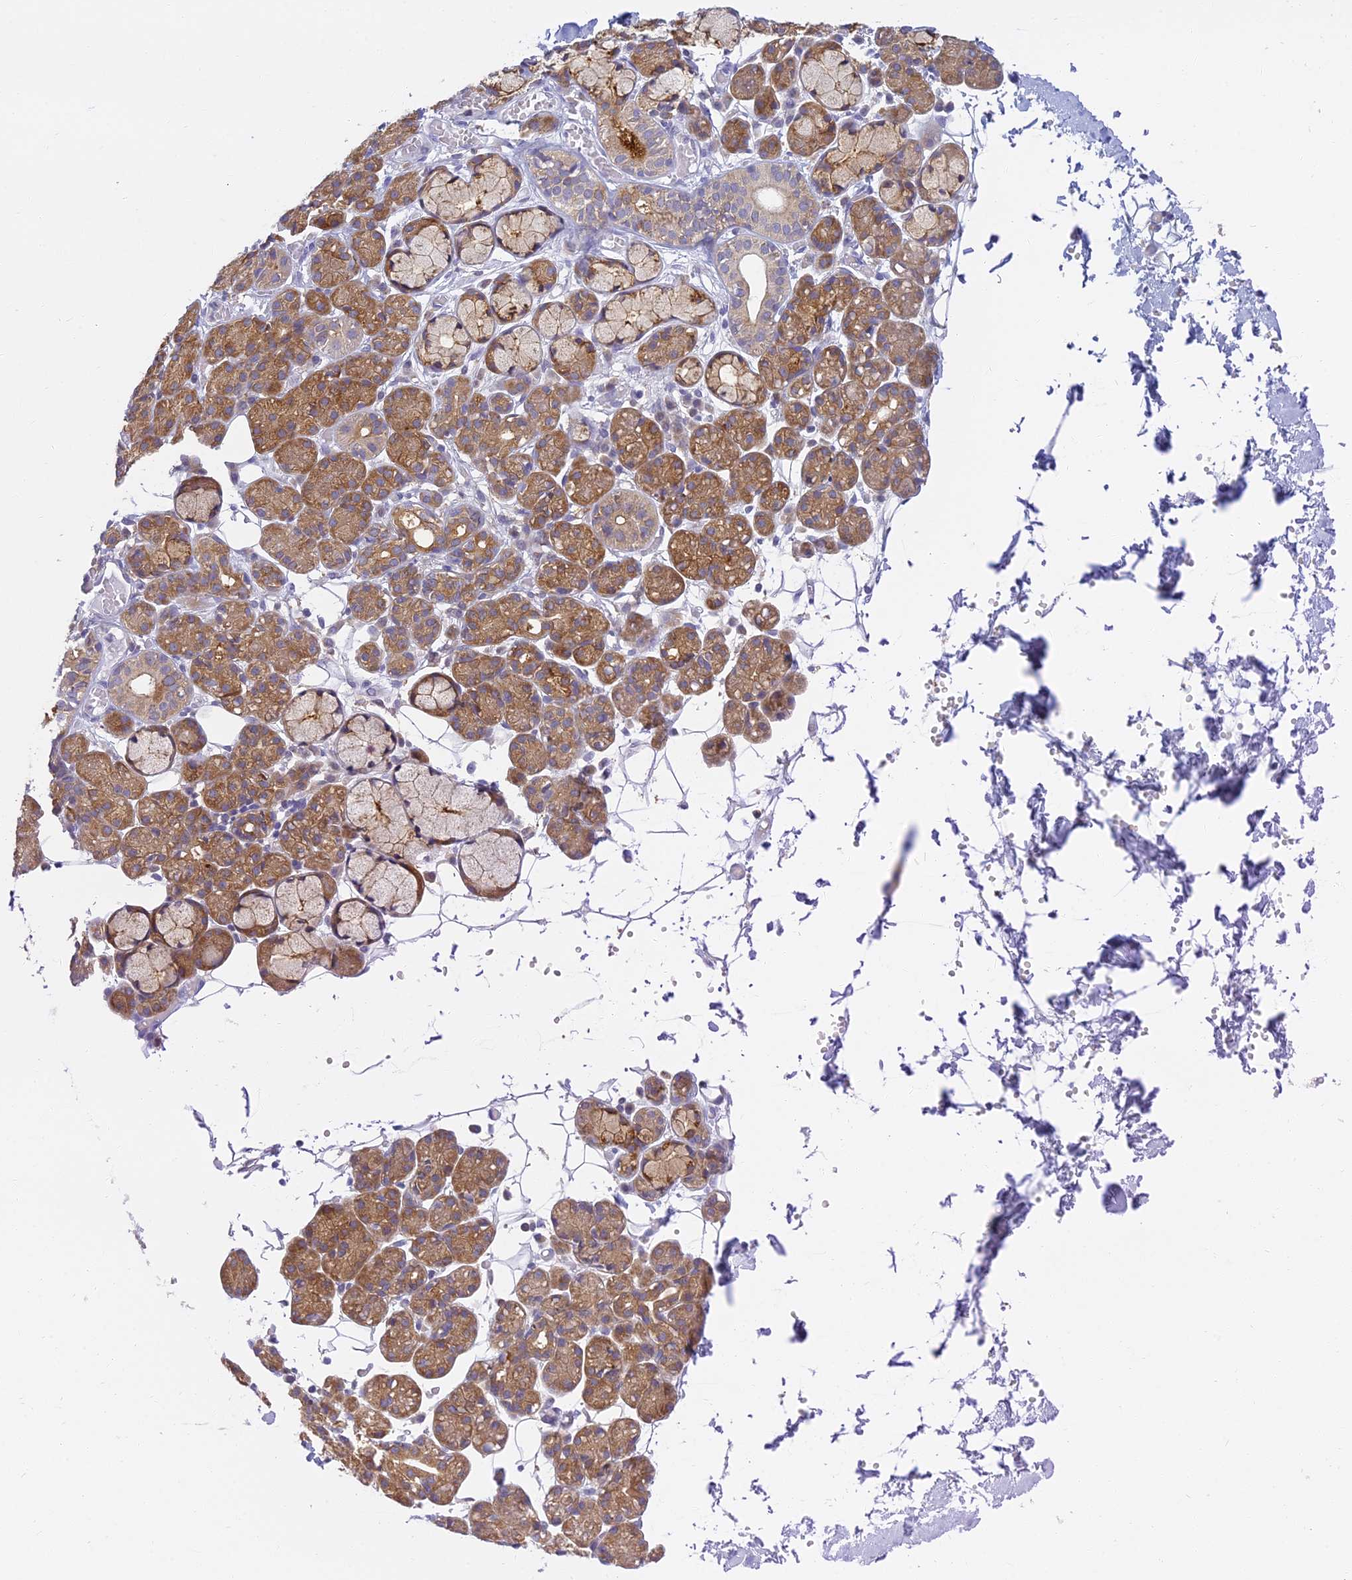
{"staining": {"intensity": "strong", "quantity": "25%-75%", "location": "cytoplasmic/membranous"}, "tissue": "salivary gland", "cell_type": "Glandular cells", "image_type": "normal", "snomed": [{"axis": "morphology", "description": "Normal tissue, NOS"}, {"axis": "topography", "description": "Salivary gland"}], "caption": "Normal salivary gland displays strong cytoplasmic/membranous staining in about 25%-75% of glandular cells, visualized by immunohistochemistry. The staining was performed using DAB (3,3'-diaminobenzidine) to visualize the protein expression in brown, while the nuclei were stained in blue with hematoxylin (Magnification: 20x).", "gene": "UBE2G1", "patient": {"sex": "male", "age": 63}}